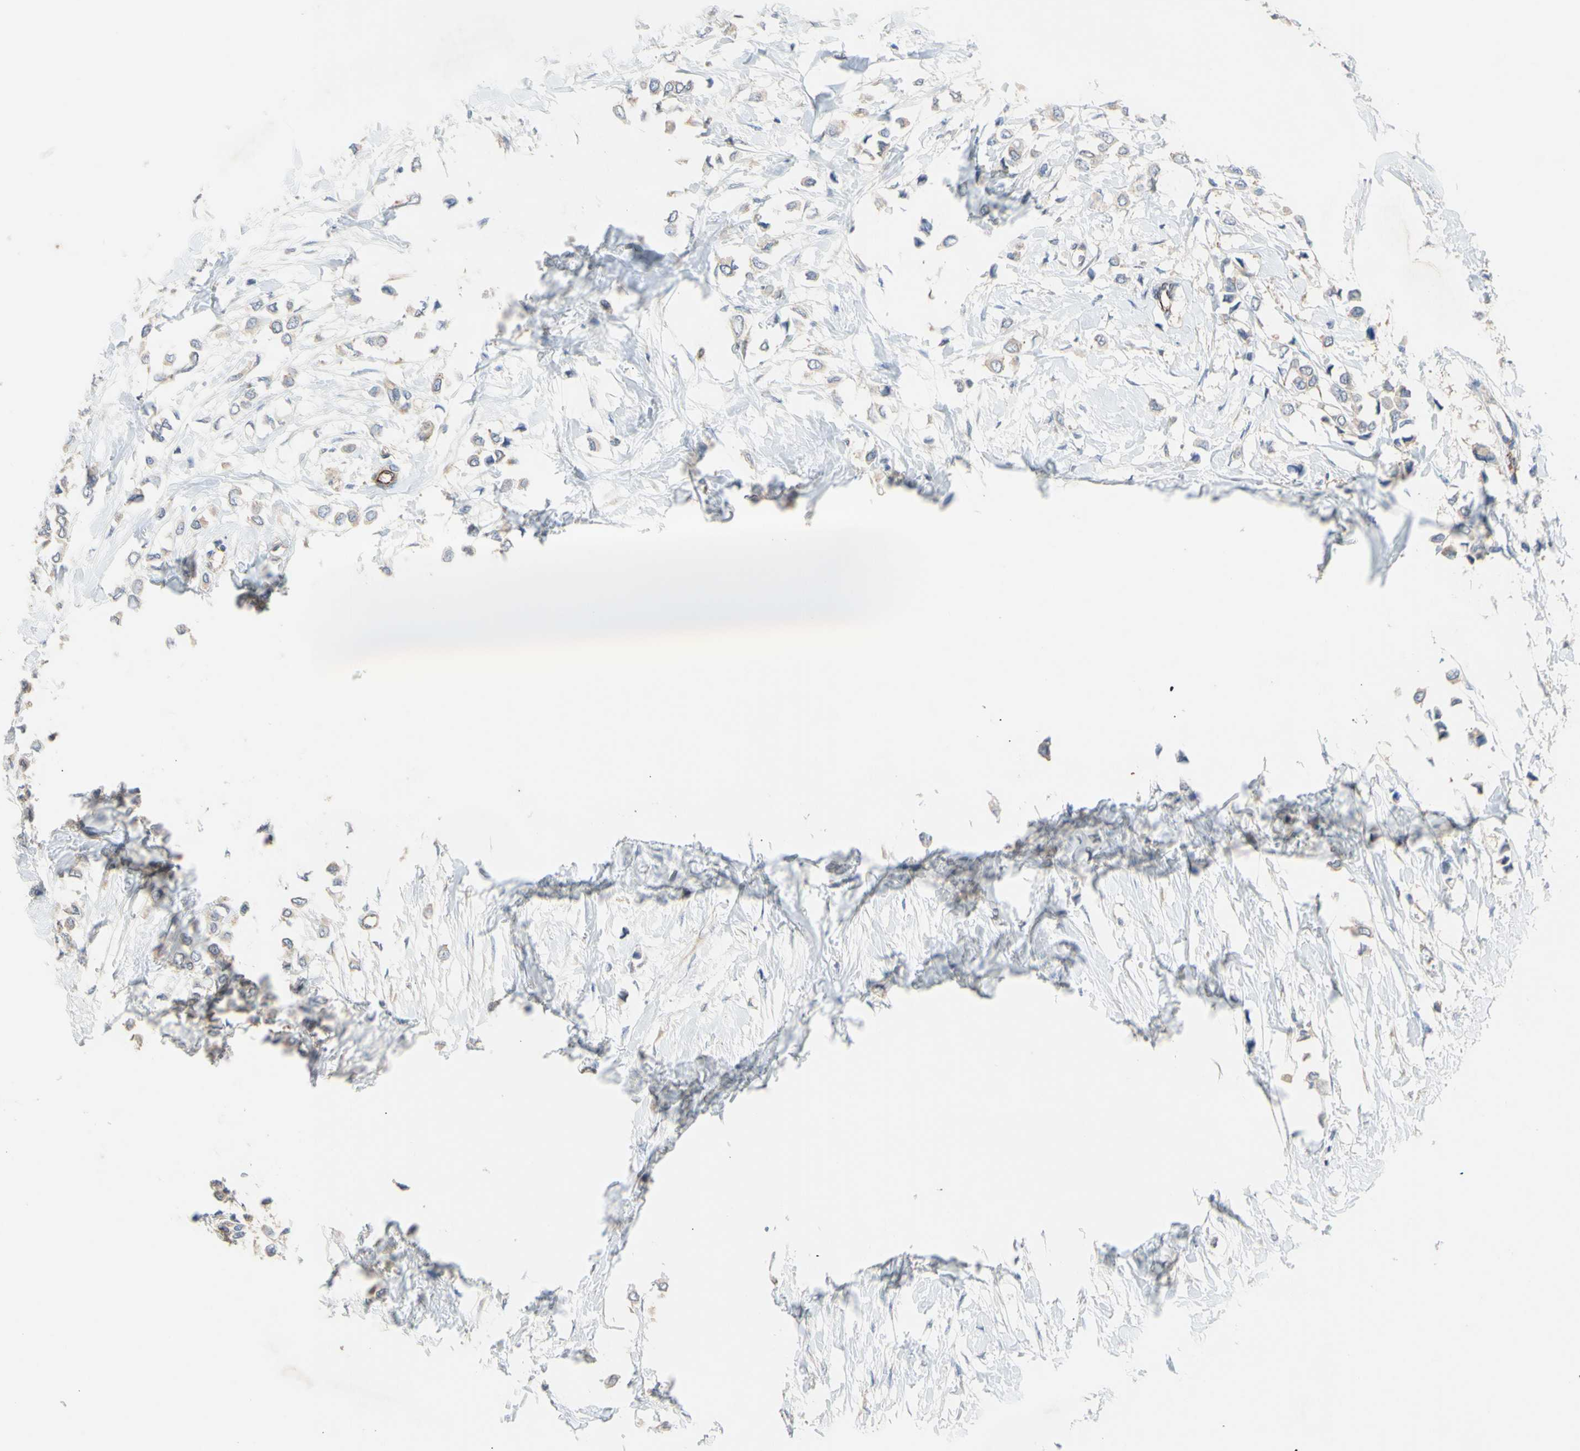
{"staining": {"intensity": "weak", "quantity": "25%-75%", "location": "cytoplasmic/membranous"}, "tissue": "breast cancer", "cell_type": "Tumor cells", "image_type": "cancer", "snomed": [{"axis": "morphology", "description": "Lobular carcinoma"}, {"axis": "topography", "description": "Breast"}], "caption": "Weak cytoplasmic/membranous protein expression is present in about 25%-75% of tumor cells in lobular carcinoma (breast).", "gene": "EIF2S3", "patient": {"sex": "female", "age": 51}}